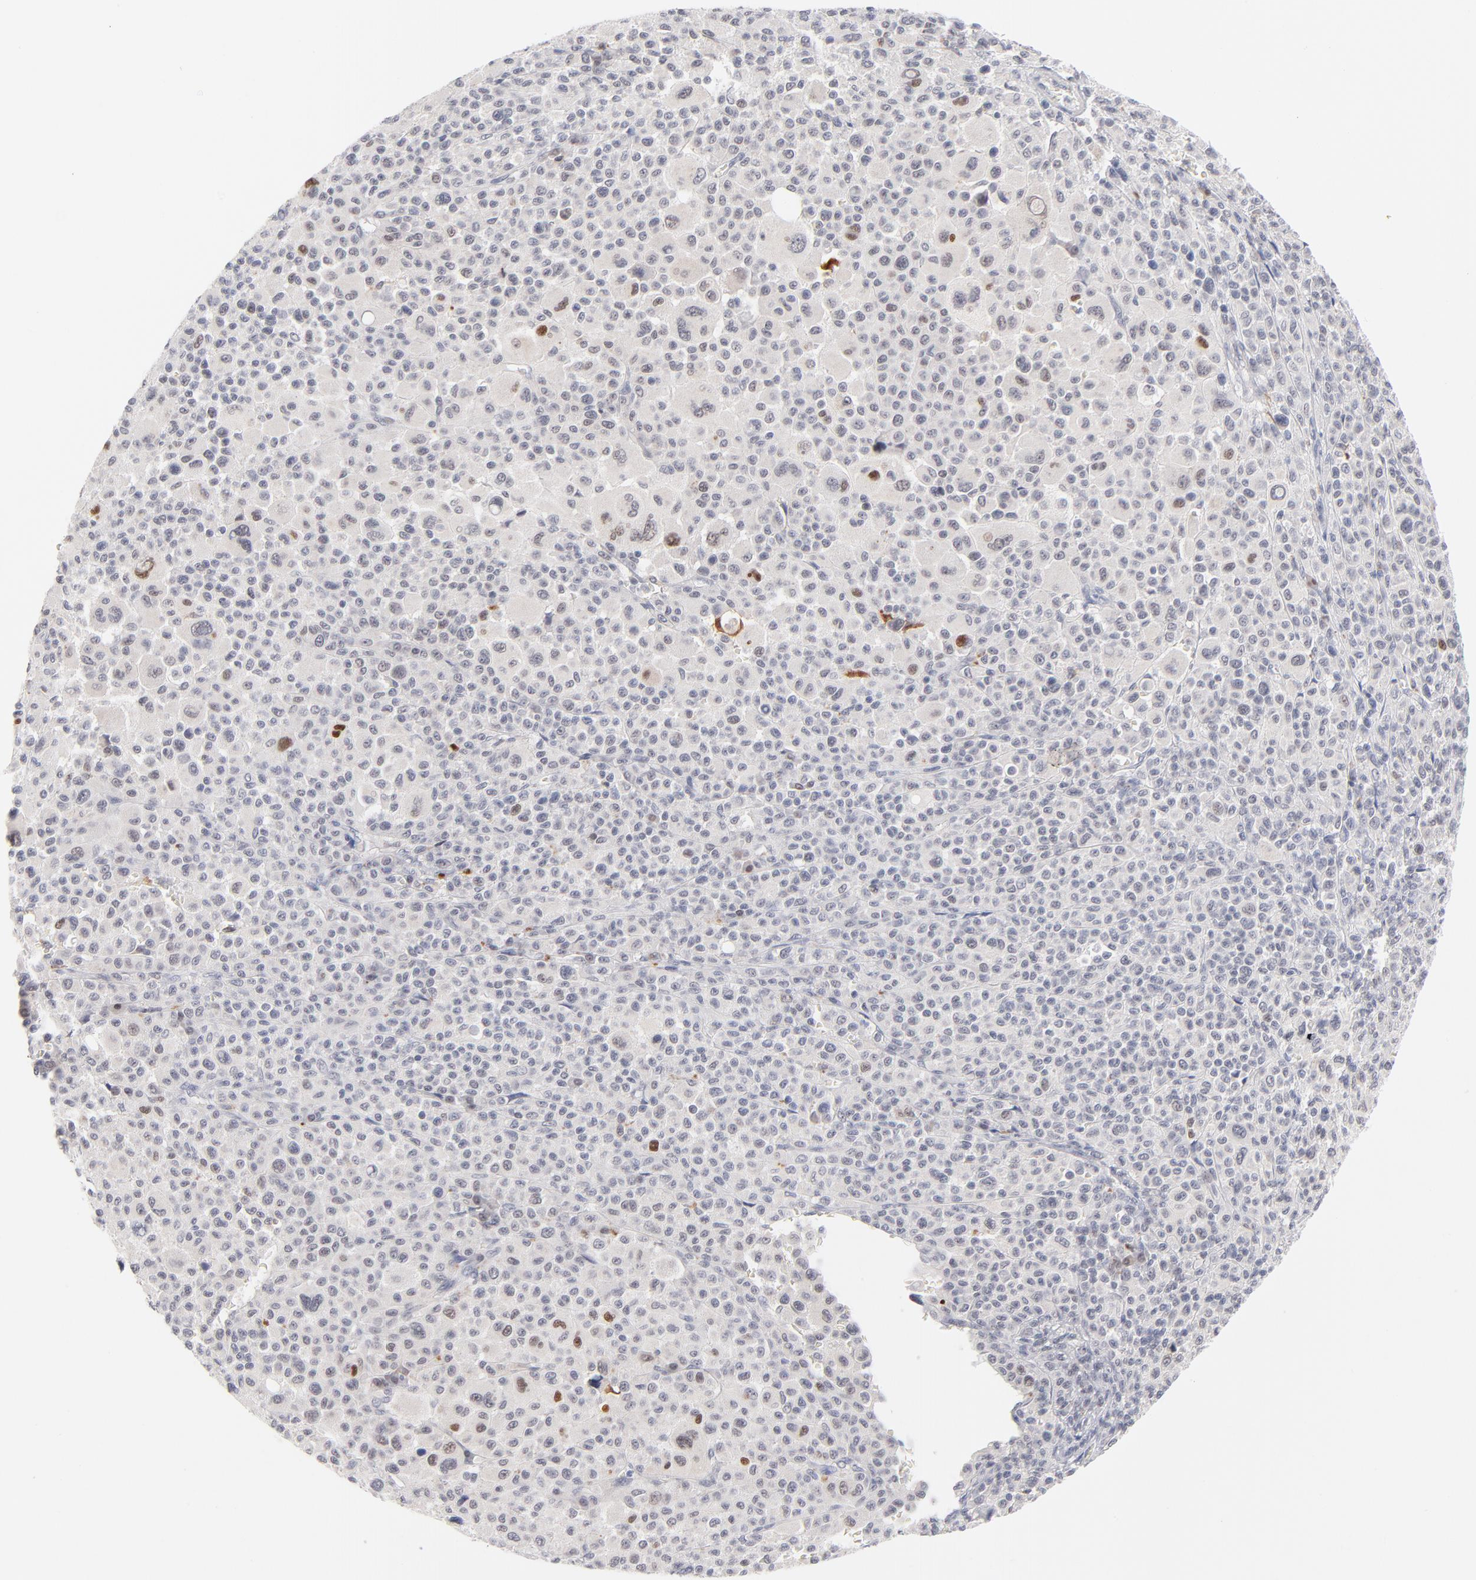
{"staining": {"intensity": "weak", "quantity": "<25%", "location": "nuclear"}, "tissue": "melanoma", "cell_type": "Tumor cells", "image_type": "cancer", "snomed": [{"axis": "morphology", "description": "Malignant melanoma, Metastatic site"}, {"axis": "topography", "description": "Skin"}], "caption": "Tumor cells are negative for brown protein staining in malignant melanoma (metastatic site).", "gene": "PARP1", "patient": {"sex": "female", "age": 74}}